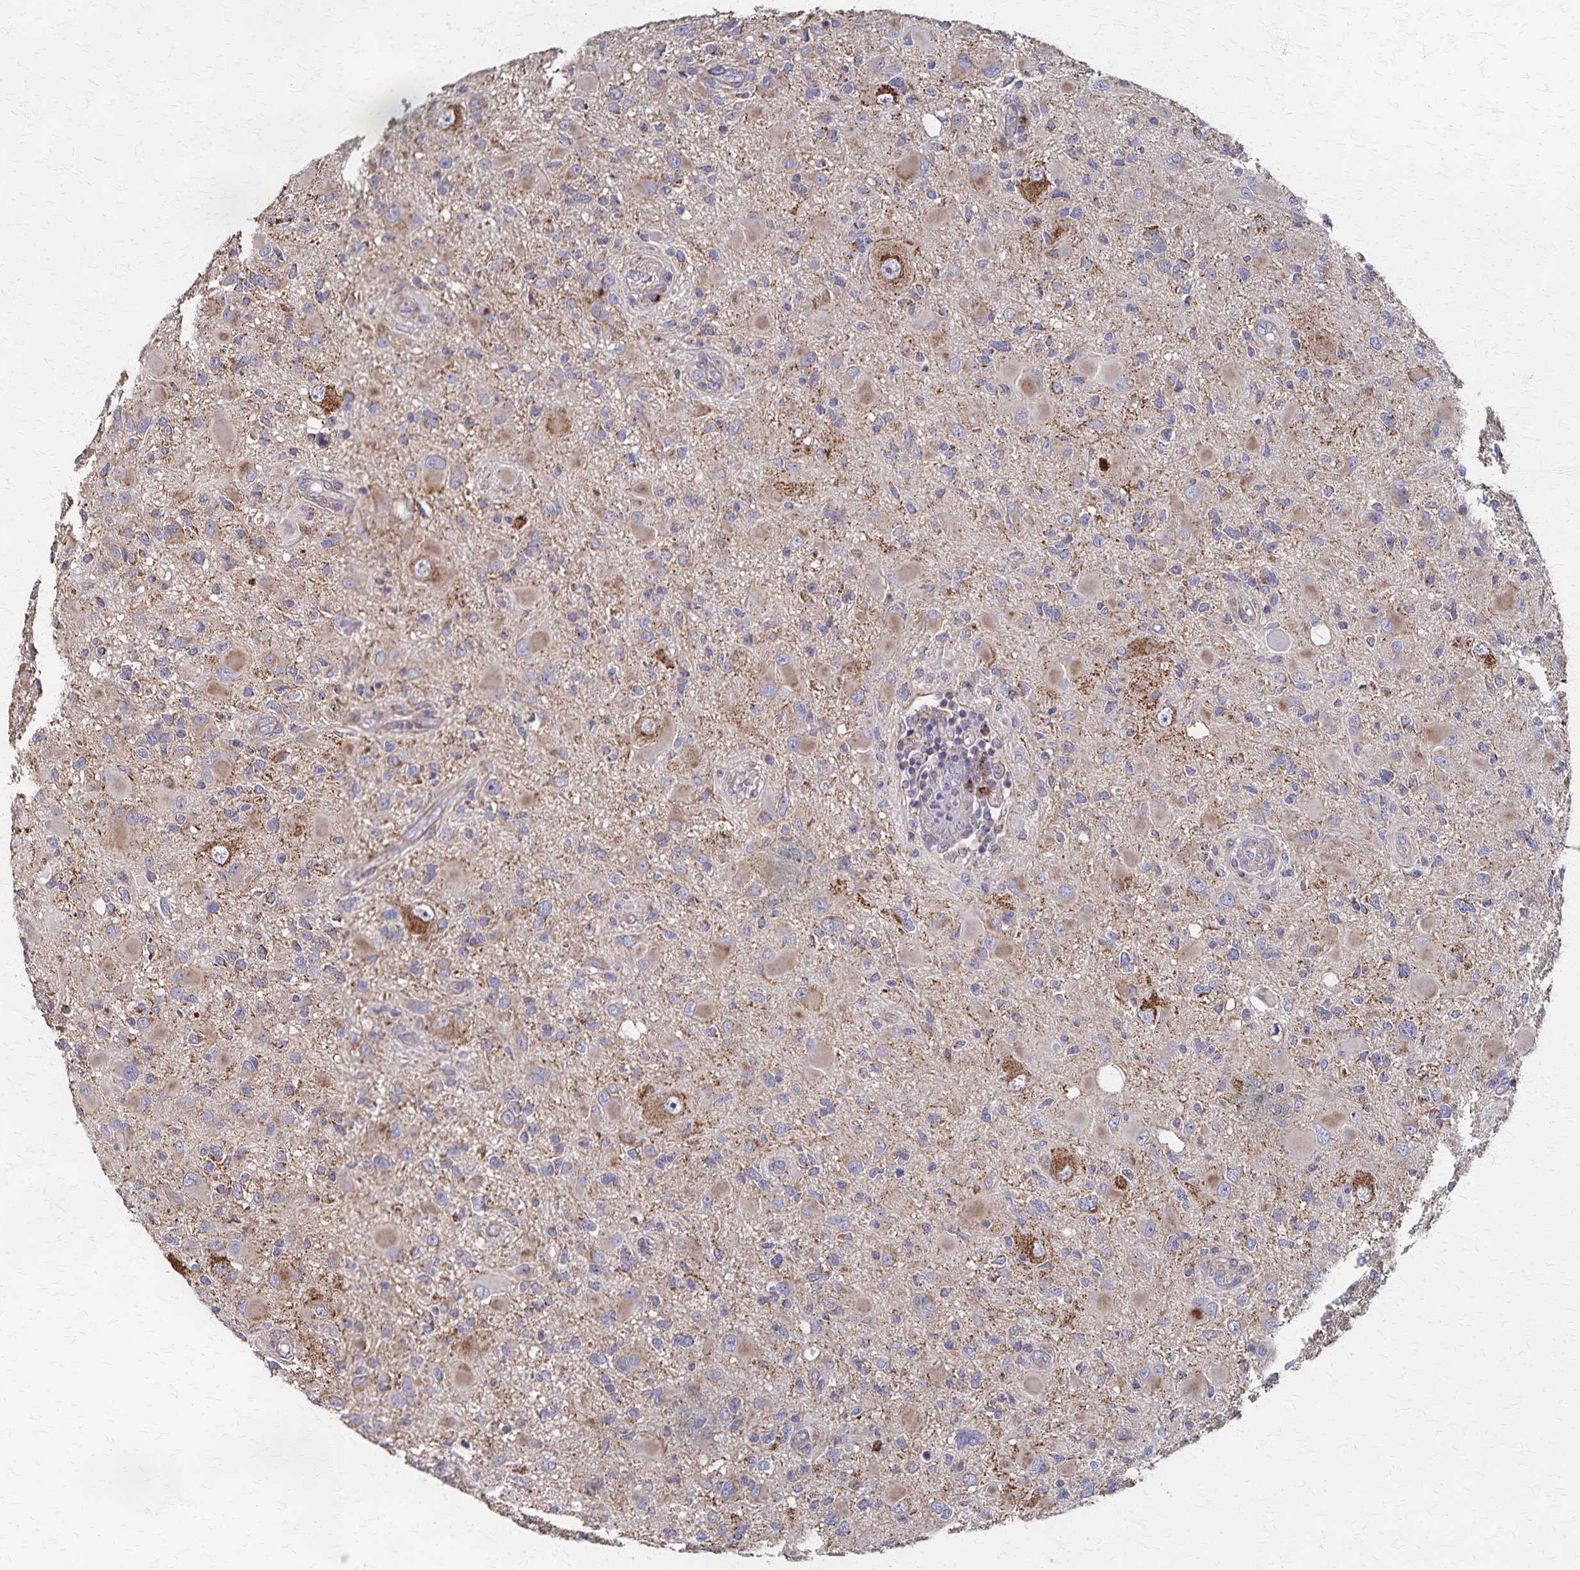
{"staining": {"intensity": "weak", "quantity": "25%-75%", "location": "cytoplasmic/membranous"}, "tissue": "glioma", "cell_type": "Tumor cells", "image_type": "cancer", "snomed": [{"axis": "morphology", "description": "Glioma, malignant, High grade"}, {"axis": "topography", "description": "Brain"}], "caption": "Human malignant glioma (high-grade) stained with a brown dye demonstrates weak cytoplasmic/membranous positive staining in approximately 25%-75% of tumor cells.", "gene": "PGAP2", "patient": {"sex": "male", "age": 54}}